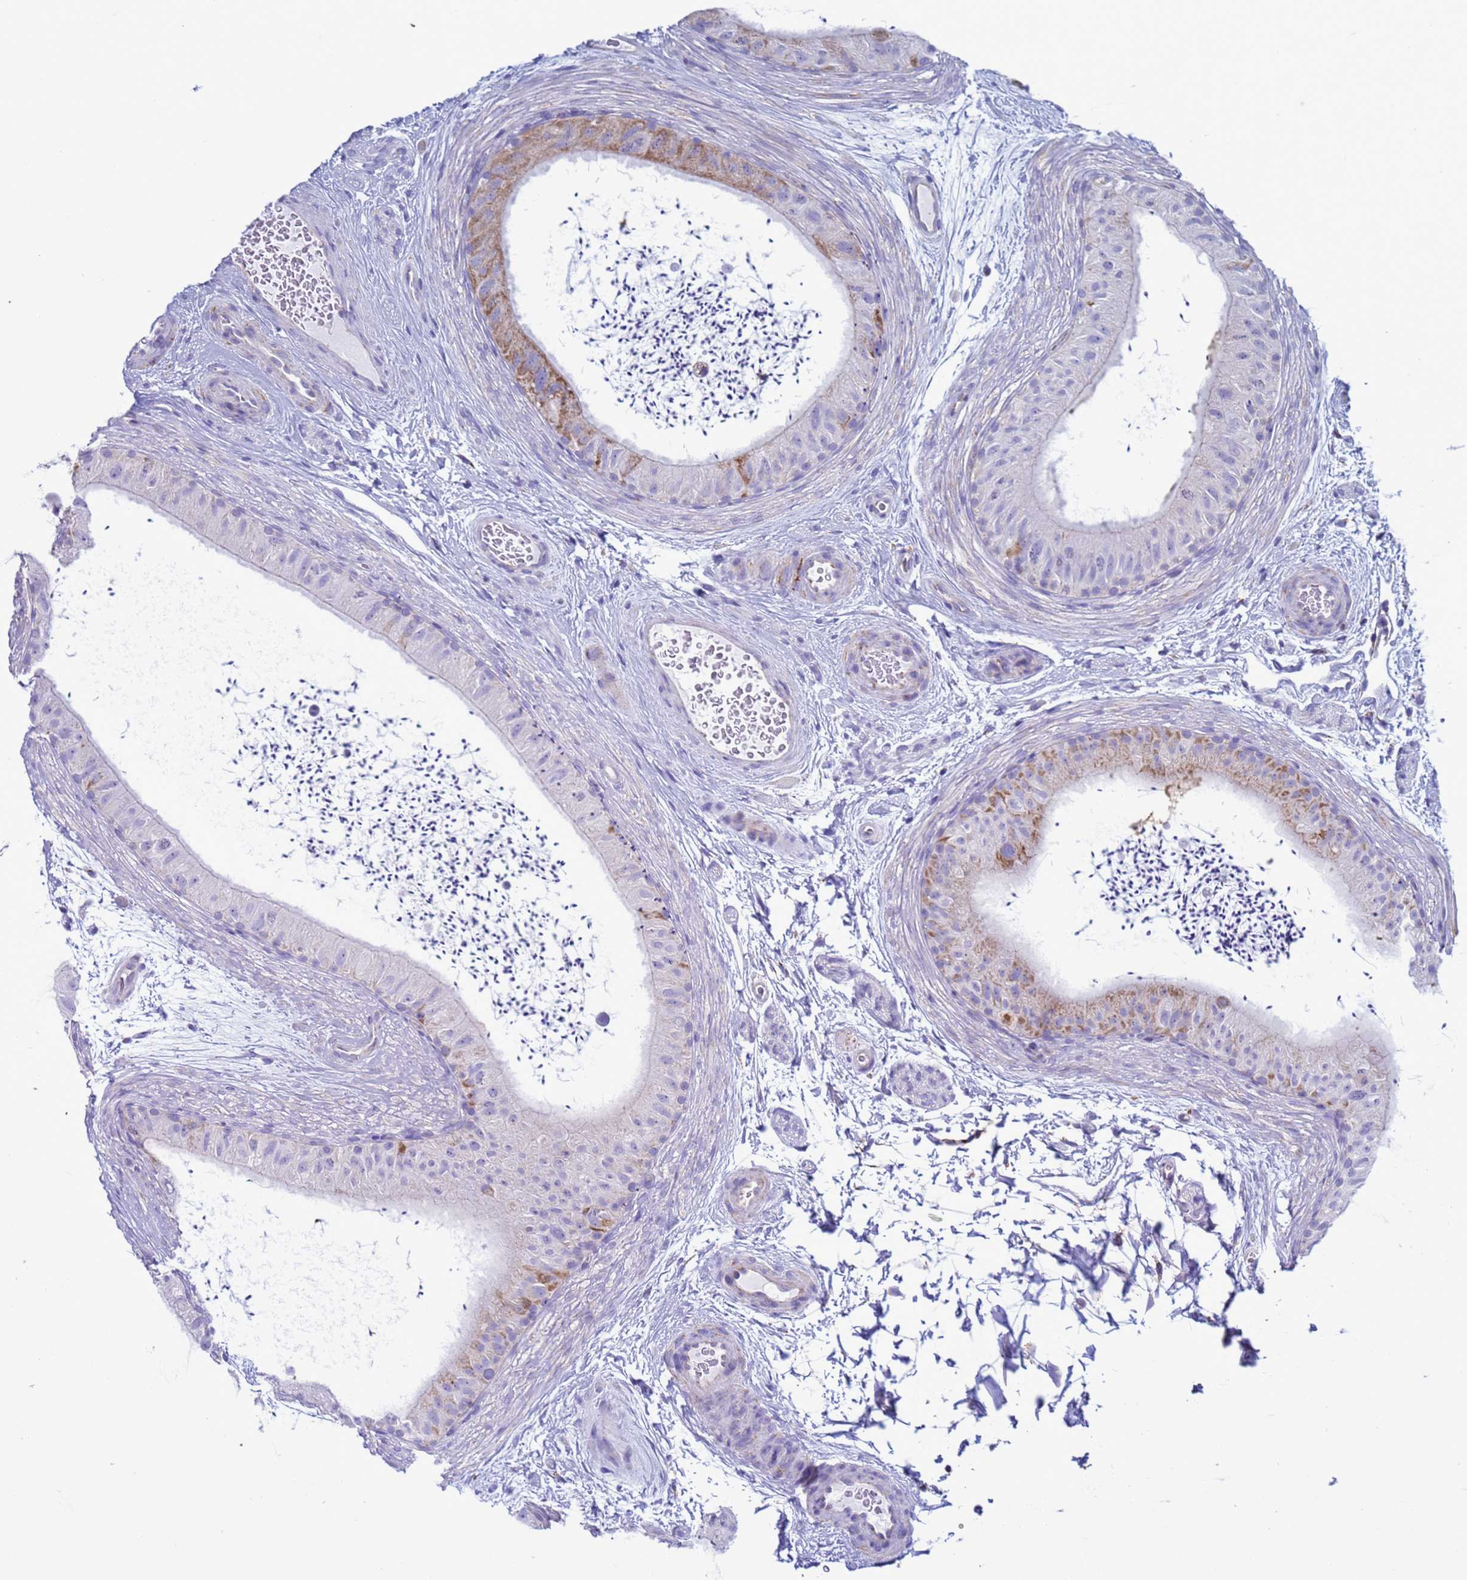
{"staining": {"intensity": "moderate", "quantity": "<25%", "location": "cytoplasmic/membranous"}, "tissue": "epididymis", "cell_type": "Glandular cells", "image_type": "normal", "snomed": [{"axis": "morphology", "description": "Normal tissue, NOS"}, {"axis": "topography", "description": "Epididymis"}], "caption": "Human epididymis stained for a protein (brown) reveals moderate cytoplasmic/membranous positive positivity in approximately <25% of glandular cells.", "gene": "HPCAL1", "patient": {"sex": "male", "age": 50}}